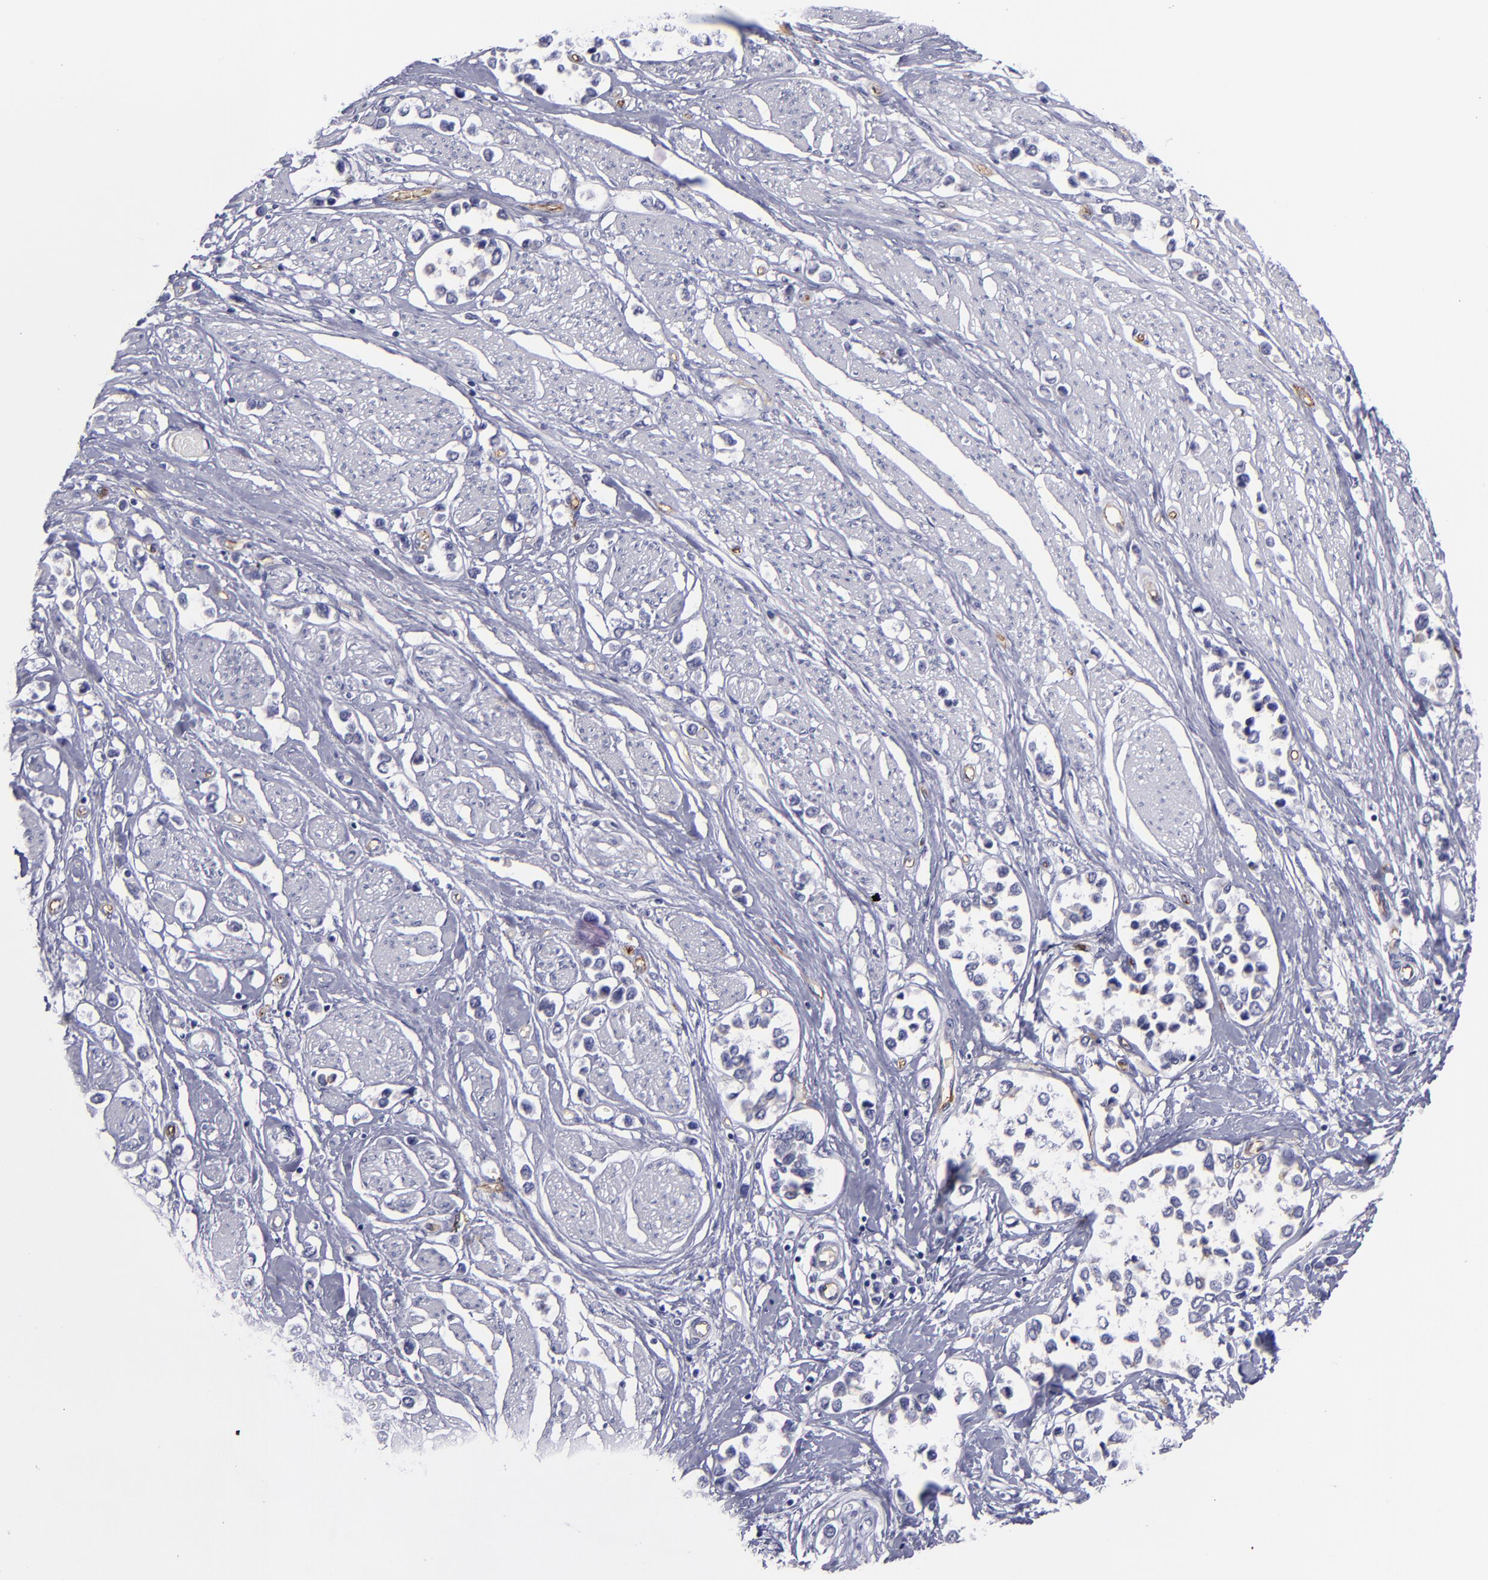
{"staining": {"intensity": "negative", "quantity": "none", "location": "none"}, "tissue": "stomach cancer", "cell_type": "Tumor cells", "image_type": "cancer", "snomed": [{"axis": "morphology", "description": "Adenocarcinoma, NOS"}, {"axis": "topography", "description": "Stomach, upper"}], "caption": "Immunohistochemistry (IHC) image of stomach cancer (adenocarcinoma) stained for a protein (brown), which exhibits no positivity in tumor cells.", "gene": "ACE", "patient": {"sex": "male", "age": 76}}